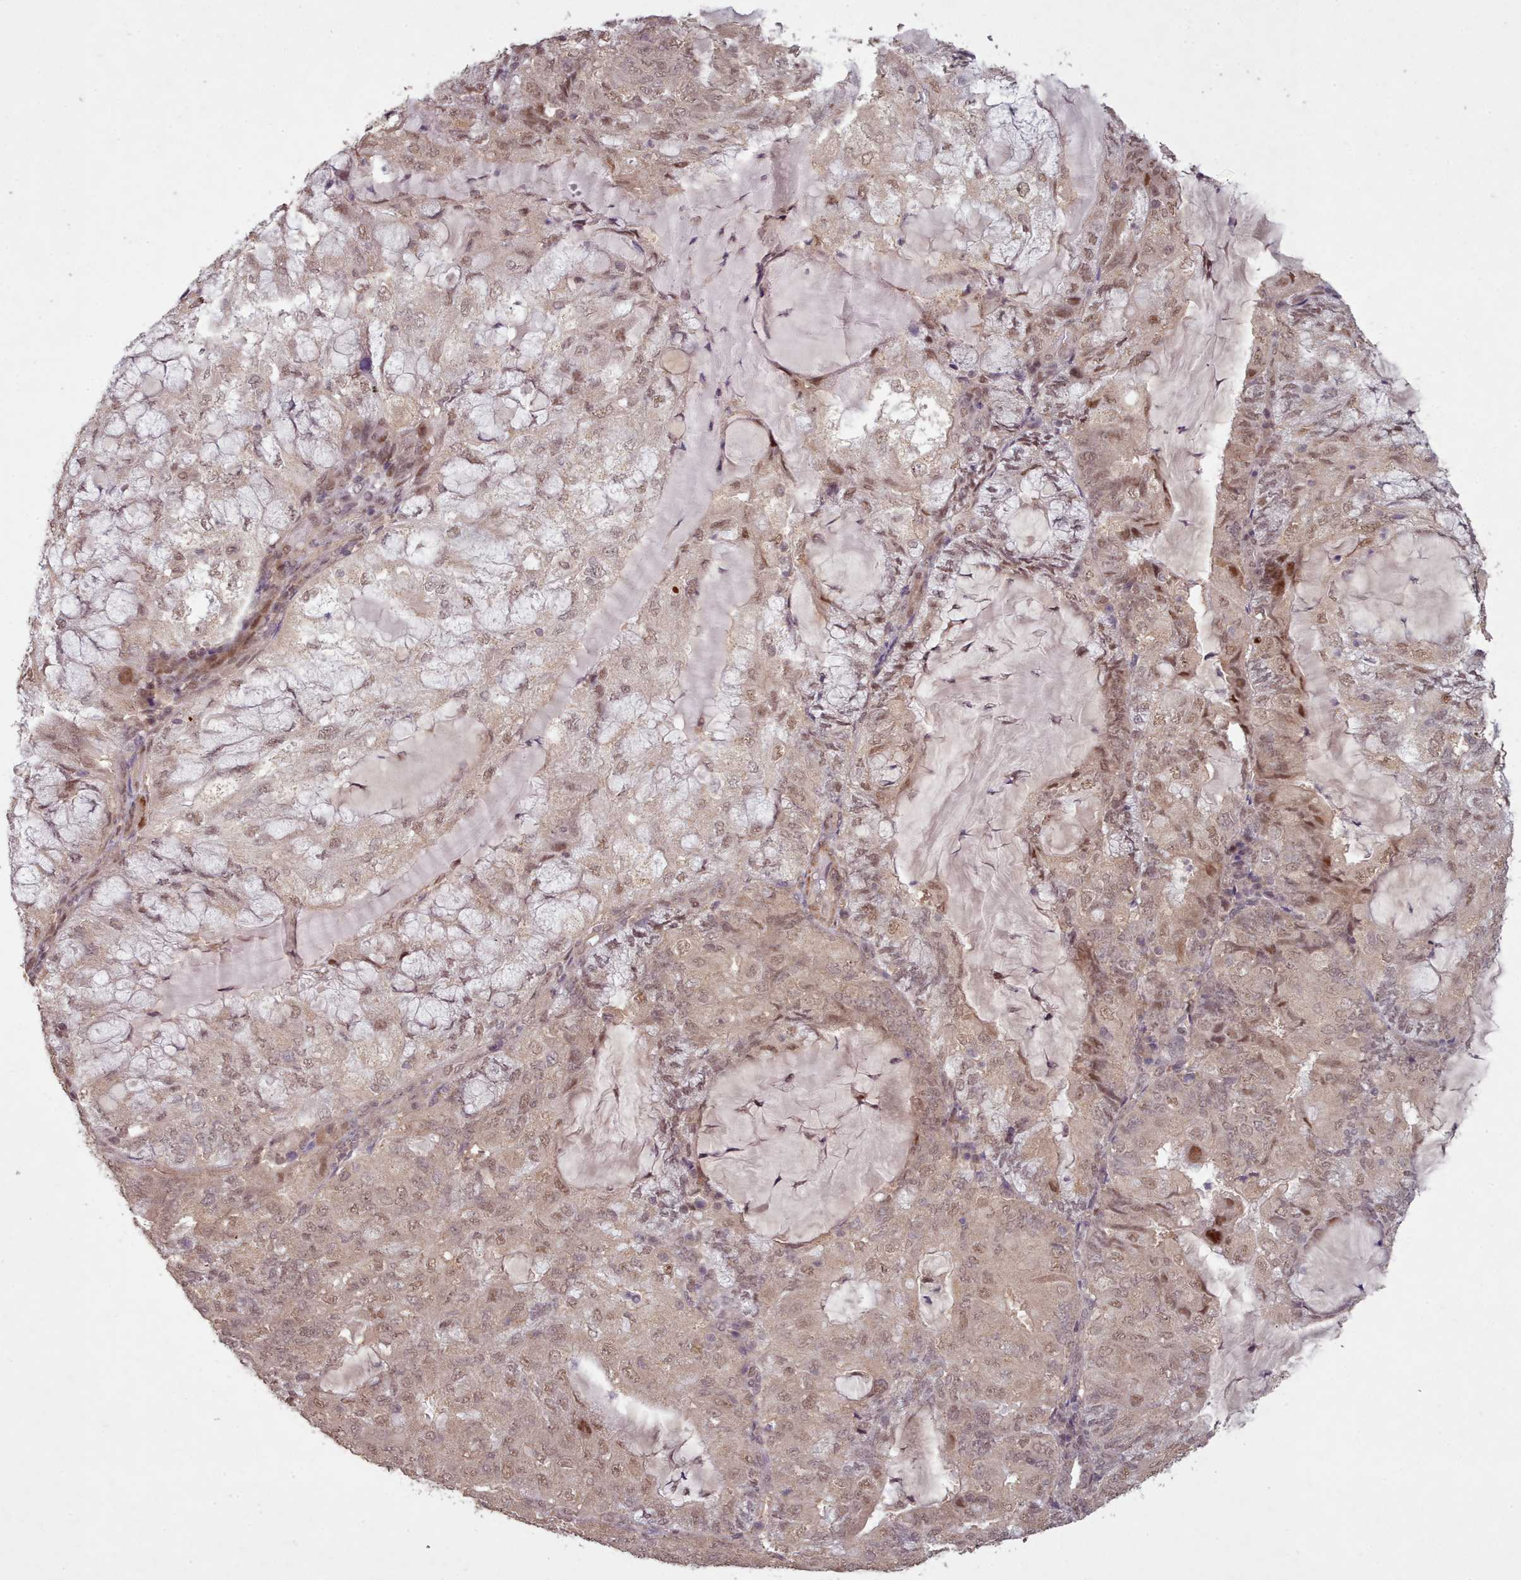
{"staining": {"intensity": "moderate", "quantity": "25%-75%", "location": "nuclear"}, "tissue": "endometrial cancer", "cell_type": "Tumor cells", "image_type": "cancer", "snomed": [{"axis": "morphology", "description": "Adenocarcinoma, NOS"}, {"axis": "topography", "description": "Endometrium"}], "caption": "Adenocarcinoma (endometrial) stained for a protein shows moderate nuclear positivity in tumor cells.", "gene": "CDC6", "patient": {"sex": "female", "age": 81}}